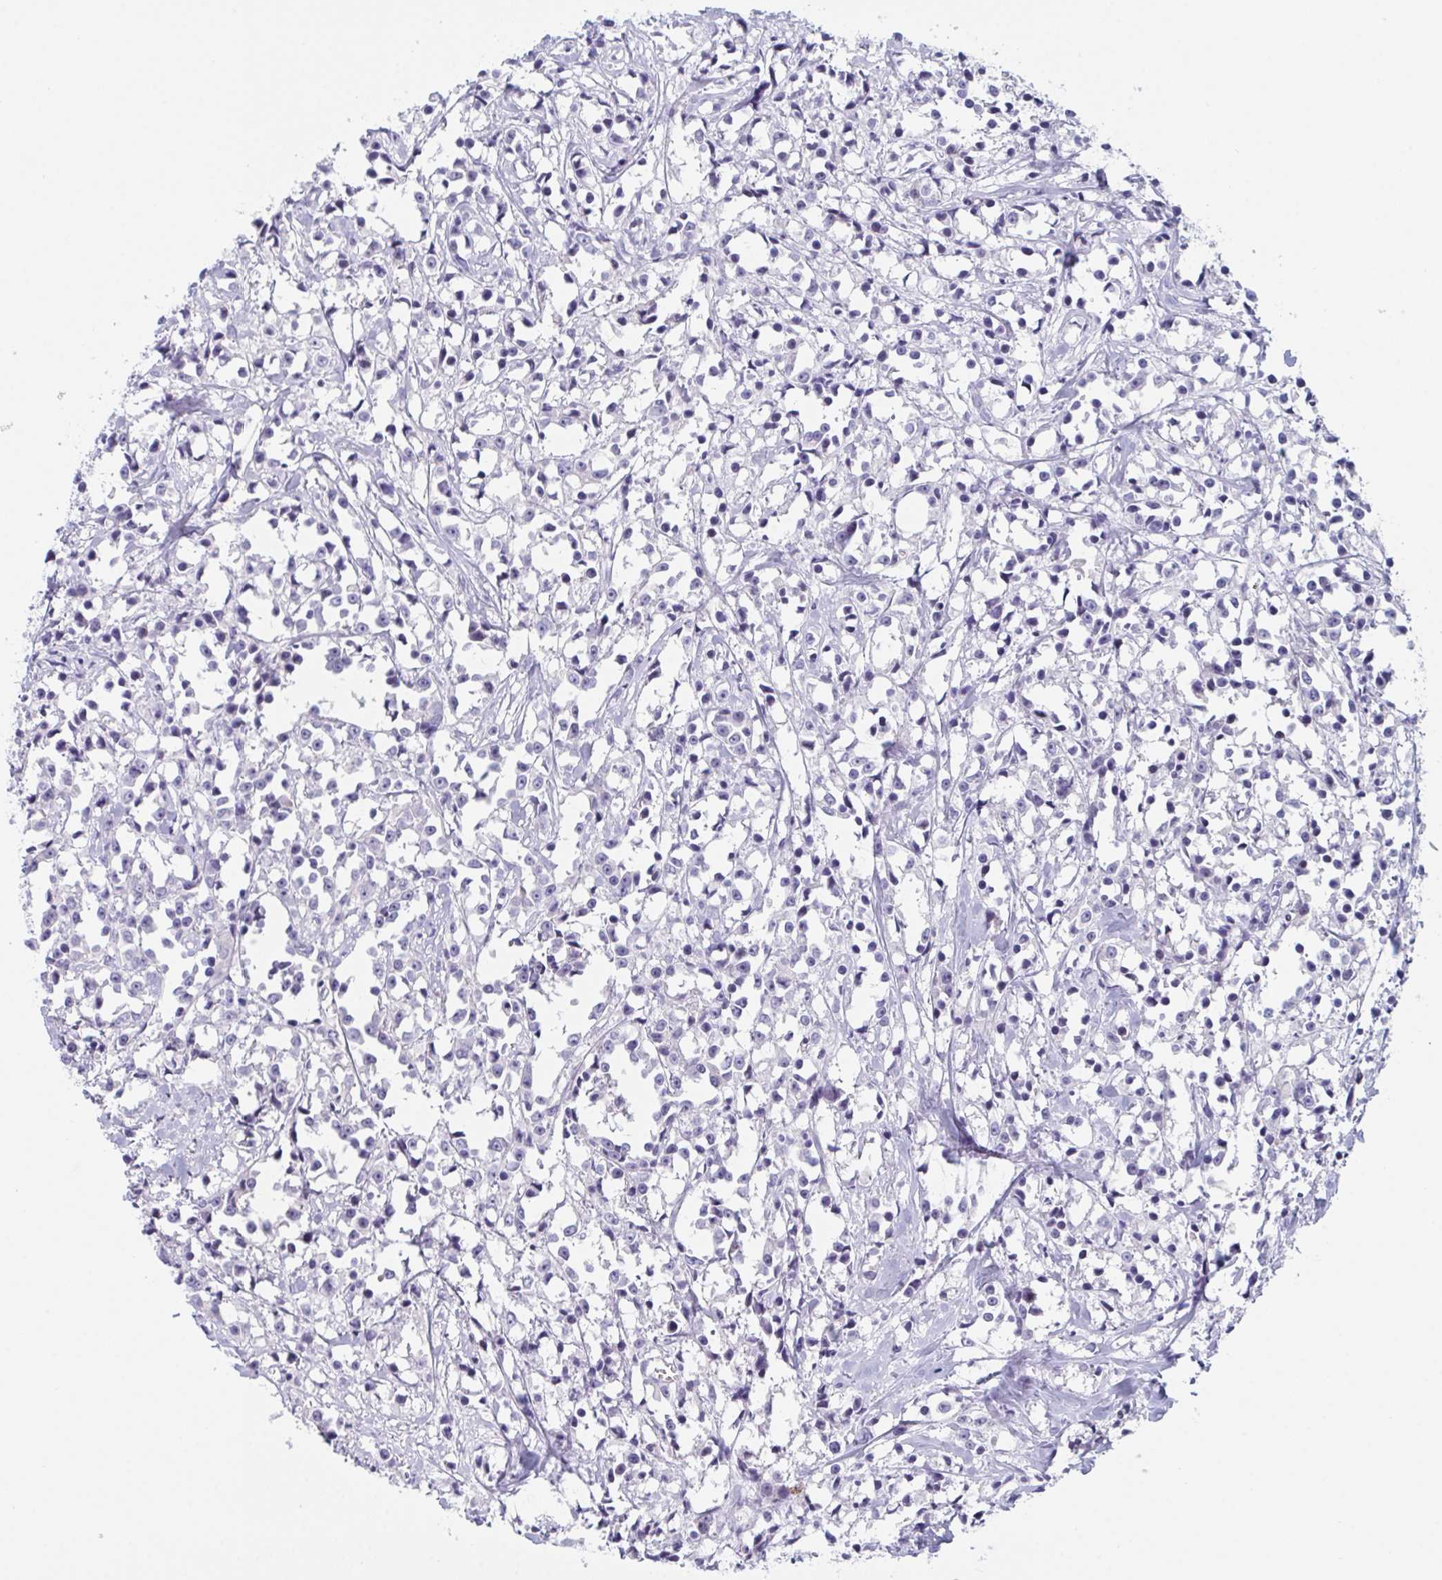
{"staining": {"intensity": "negative", "quantity": "none", "location": "none"}, "tissue": "breast cancer", "cell_type": "Tumor cells", "image_type": "cancer", "snomed": [{"axis": "morphology", "description": "Duct carcinoma"}, {"axis": "topography", "description": "Breast"}], "caption": "This is a image of immunohistochemistry staining of breast infiltrating ductal carcinoma, which shows no staining in tumor cells. (IHC, brightfield microscopy, high magnification).", "gene": "NAA30", "patient": {"sex": "female", "age": 80}}